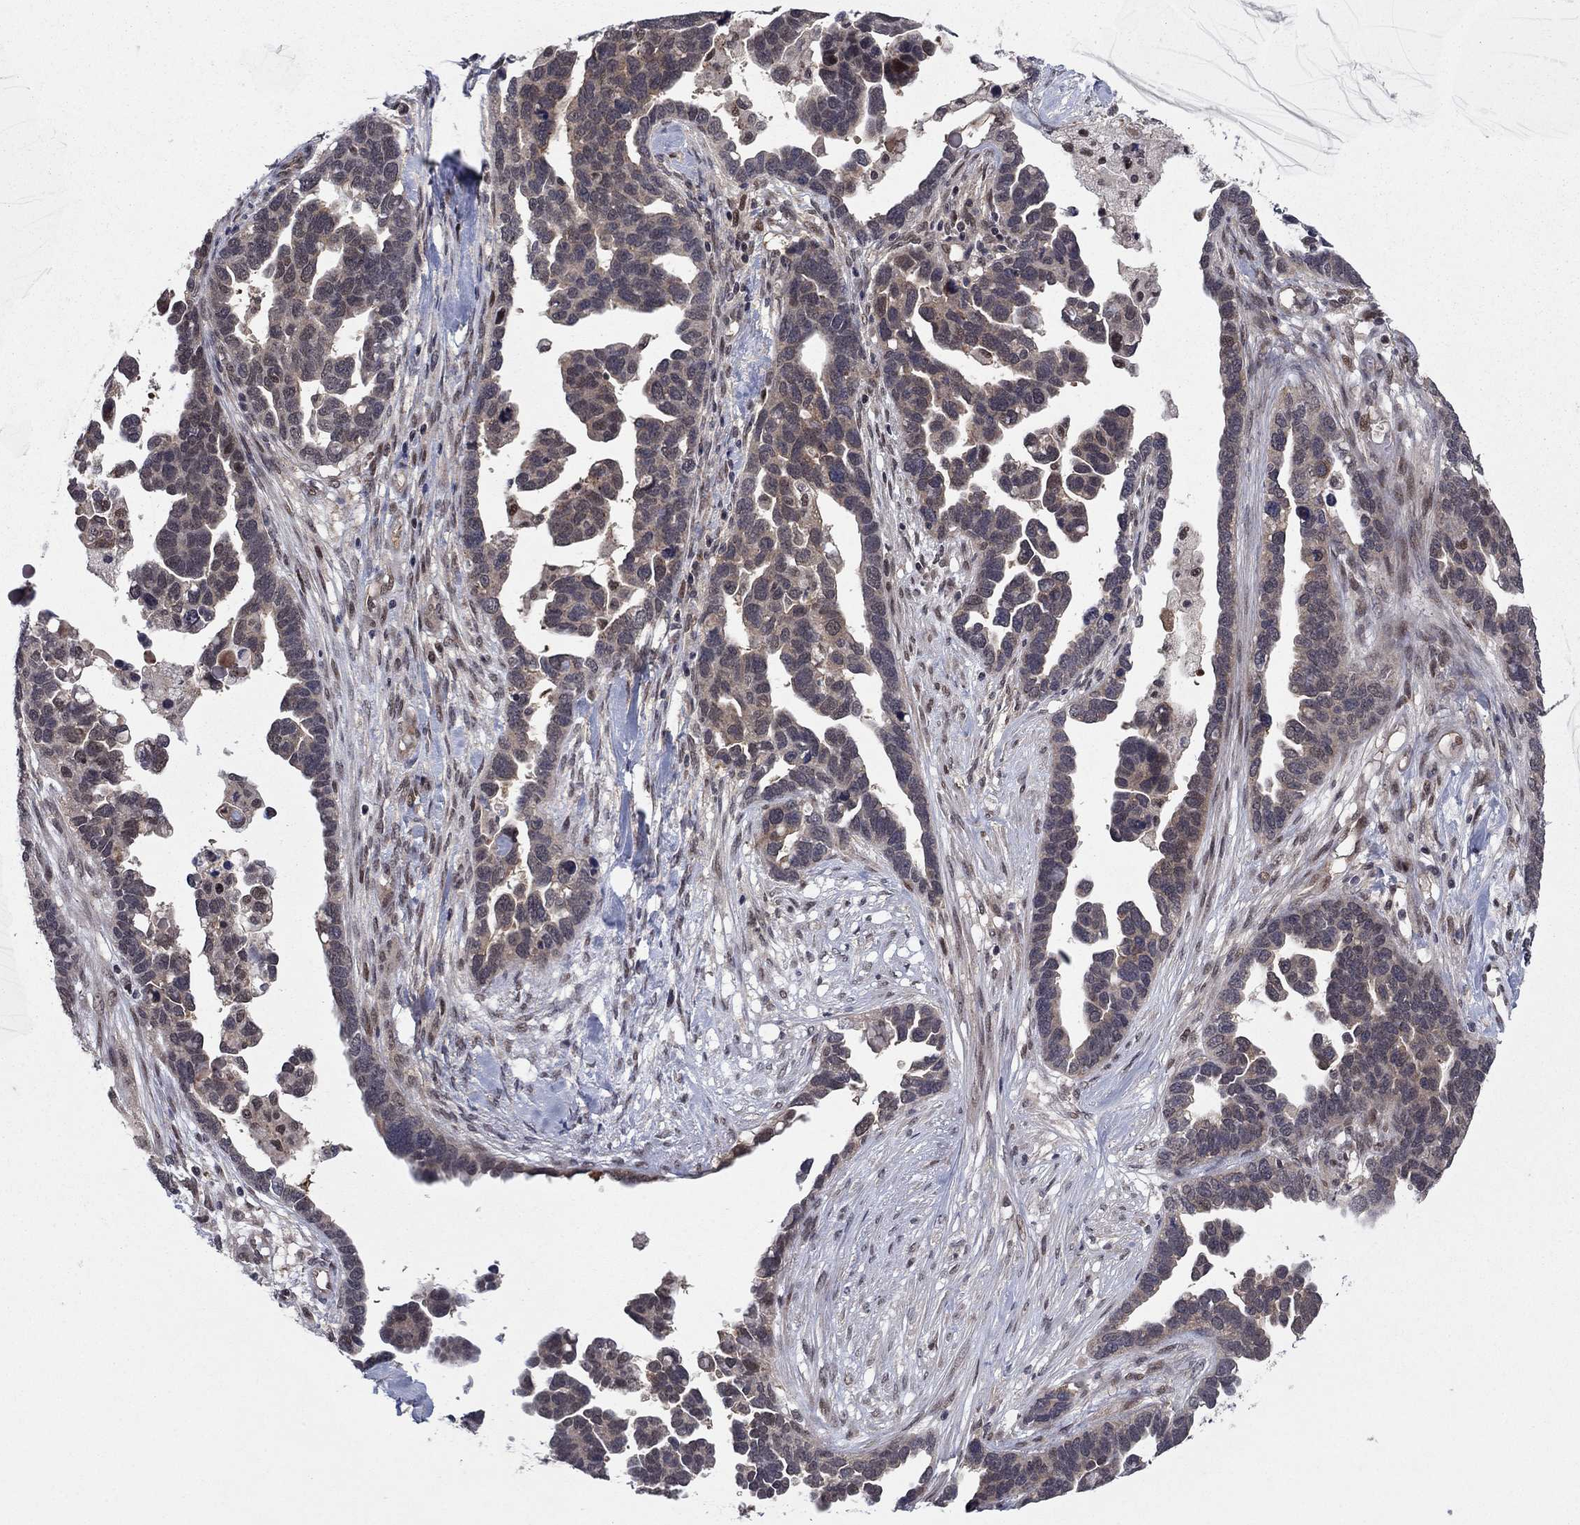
{"staining": {"intensity": "negative", "quantity": "none", "location": "none"}, "tissue": "ovarian cancer", "cell_type": "Tumor cells", "image_type": "cancer", "snomed": [{"axis": "morphology", "description": "Cystadenocarcinoma, serous, NOS"}, {"axis": "topography", "description": "Ovary"}], "caption": "High power microscopy image of an immunohistochemistry micrograph of ovarian serous cystadenocarcinoma, revealing no significant positivity in tumor cells.", "gene": "PSMC1", "patient": {"sex": "female", "age": 54}}